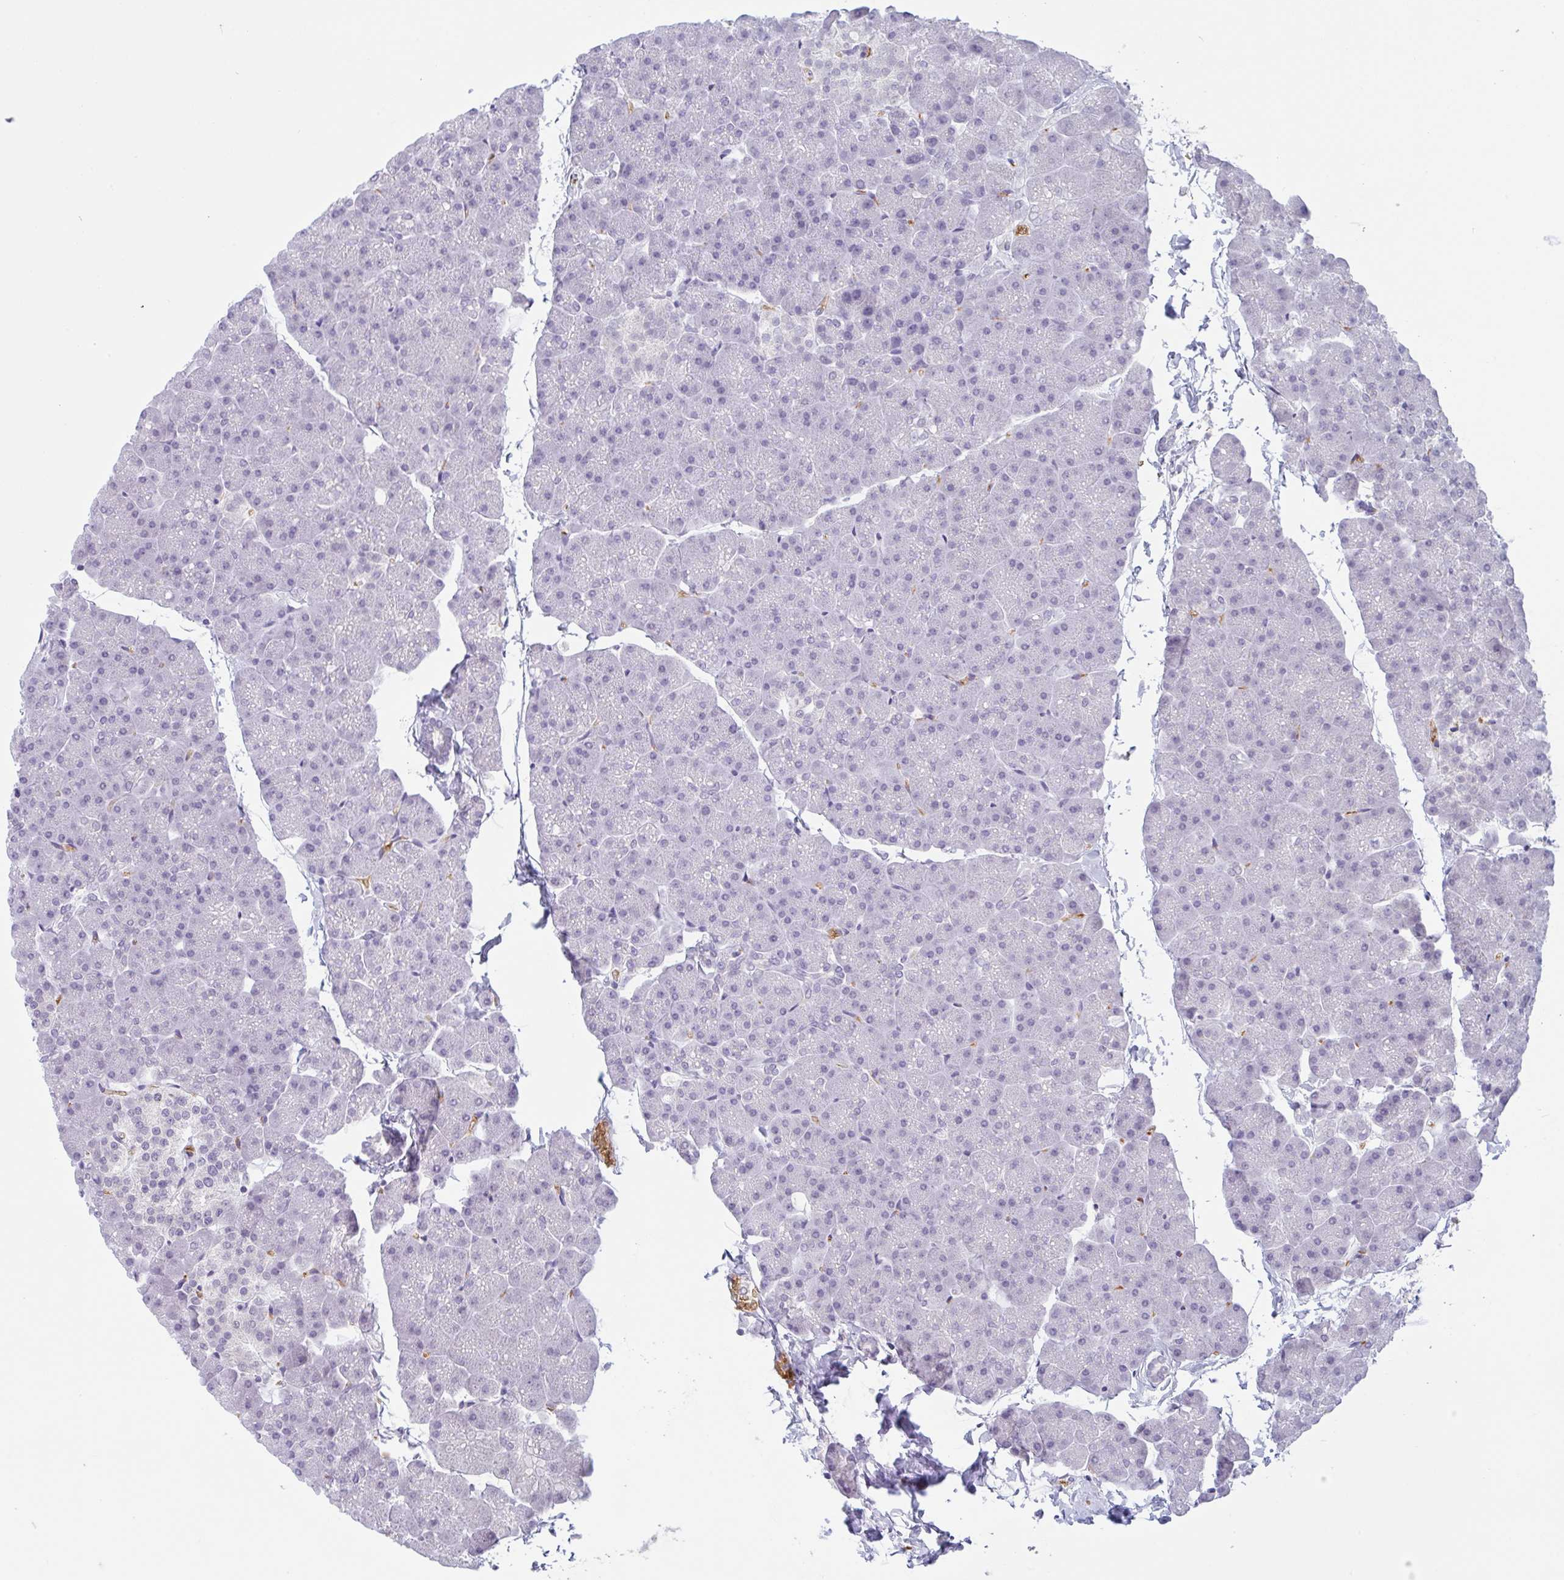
{"staining": {"intensity": "negative", "quantity": "none", "location": "none"}, "tissue": "pancreas", "cell_type": "Exocrine glandular cells", "image_type": "normal", "snomed": [{"axis": "morphology", "description": "Normal tissue, NOS"}, {"axis": "topography", "description": "Pancreas"}], "caption": "Immunohistochemistry micrograph of benign pancreas: pancreas stained with DAB reveals no significant protein staining in exocrine glandular cells. The staining is performed using DAB (3,3'-diaminobenzidine) brown chromogen with nuclei counter-stained in using hematoxylin.", "gene": "RHAG", "patient": {"sex": "male", "age": 35}}